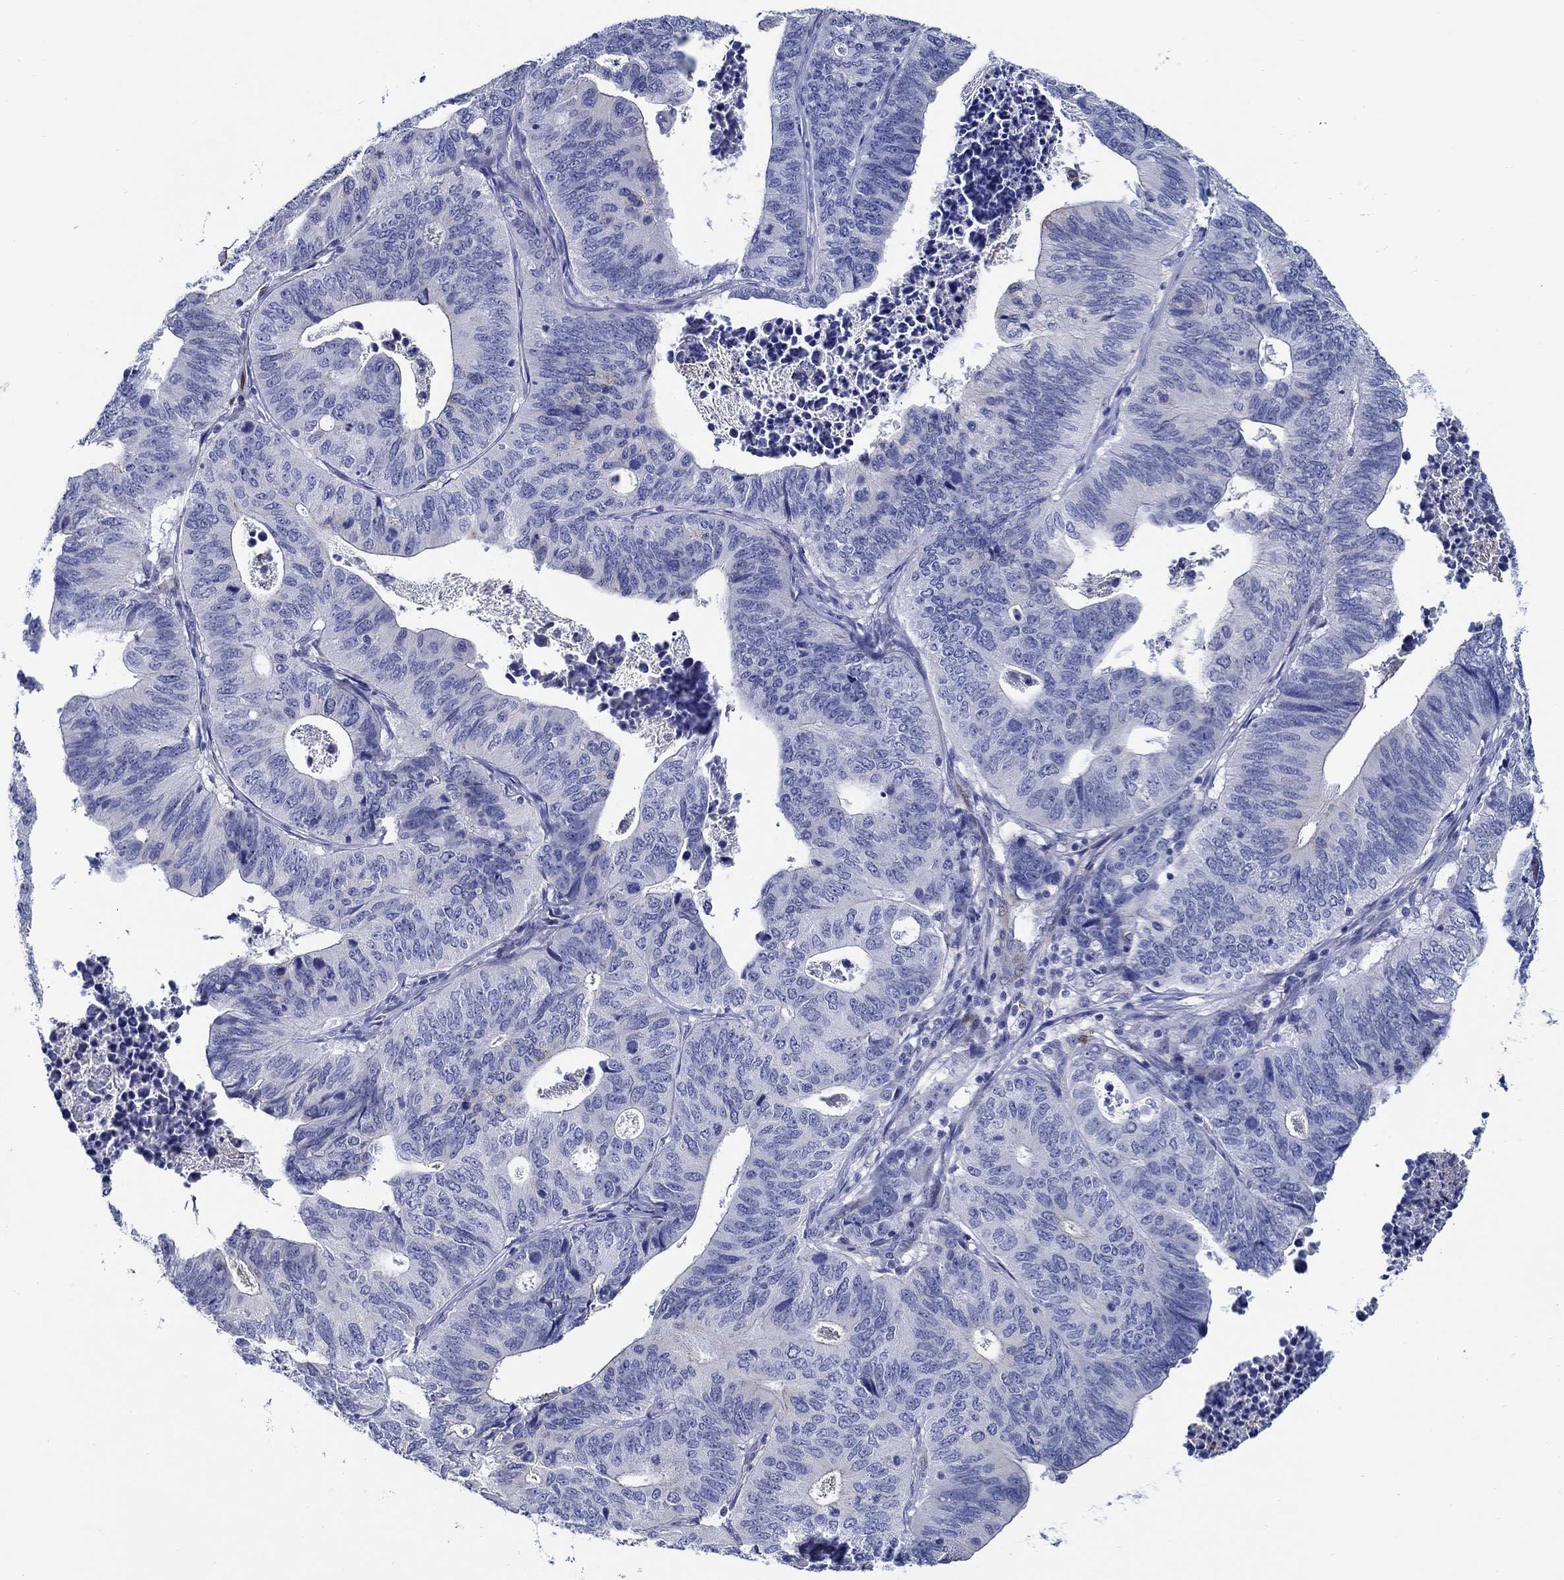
{"staining": {"intensity": "weak", "quantity": "<25%", "location": "cytoplasmic/membranous"}, "tissue": "stomach cancer", "cell_type": "Tumor cells", "image_type": "cancer", "snomed": [{"axis": "morphology", "description": "Adenocarcinoma, NOS"}, {"axis": "topography", "description": "Stomach, upper"}], "caption": "Tumor cells are negative for protein expression in human adenocarcinoma (stomach). (DAB immunohistochemistry (IHC) visualized using brightfield microscopy, high magnification).", "gene": "MC2R", "patient": {"sex": "female", "age": 67}}